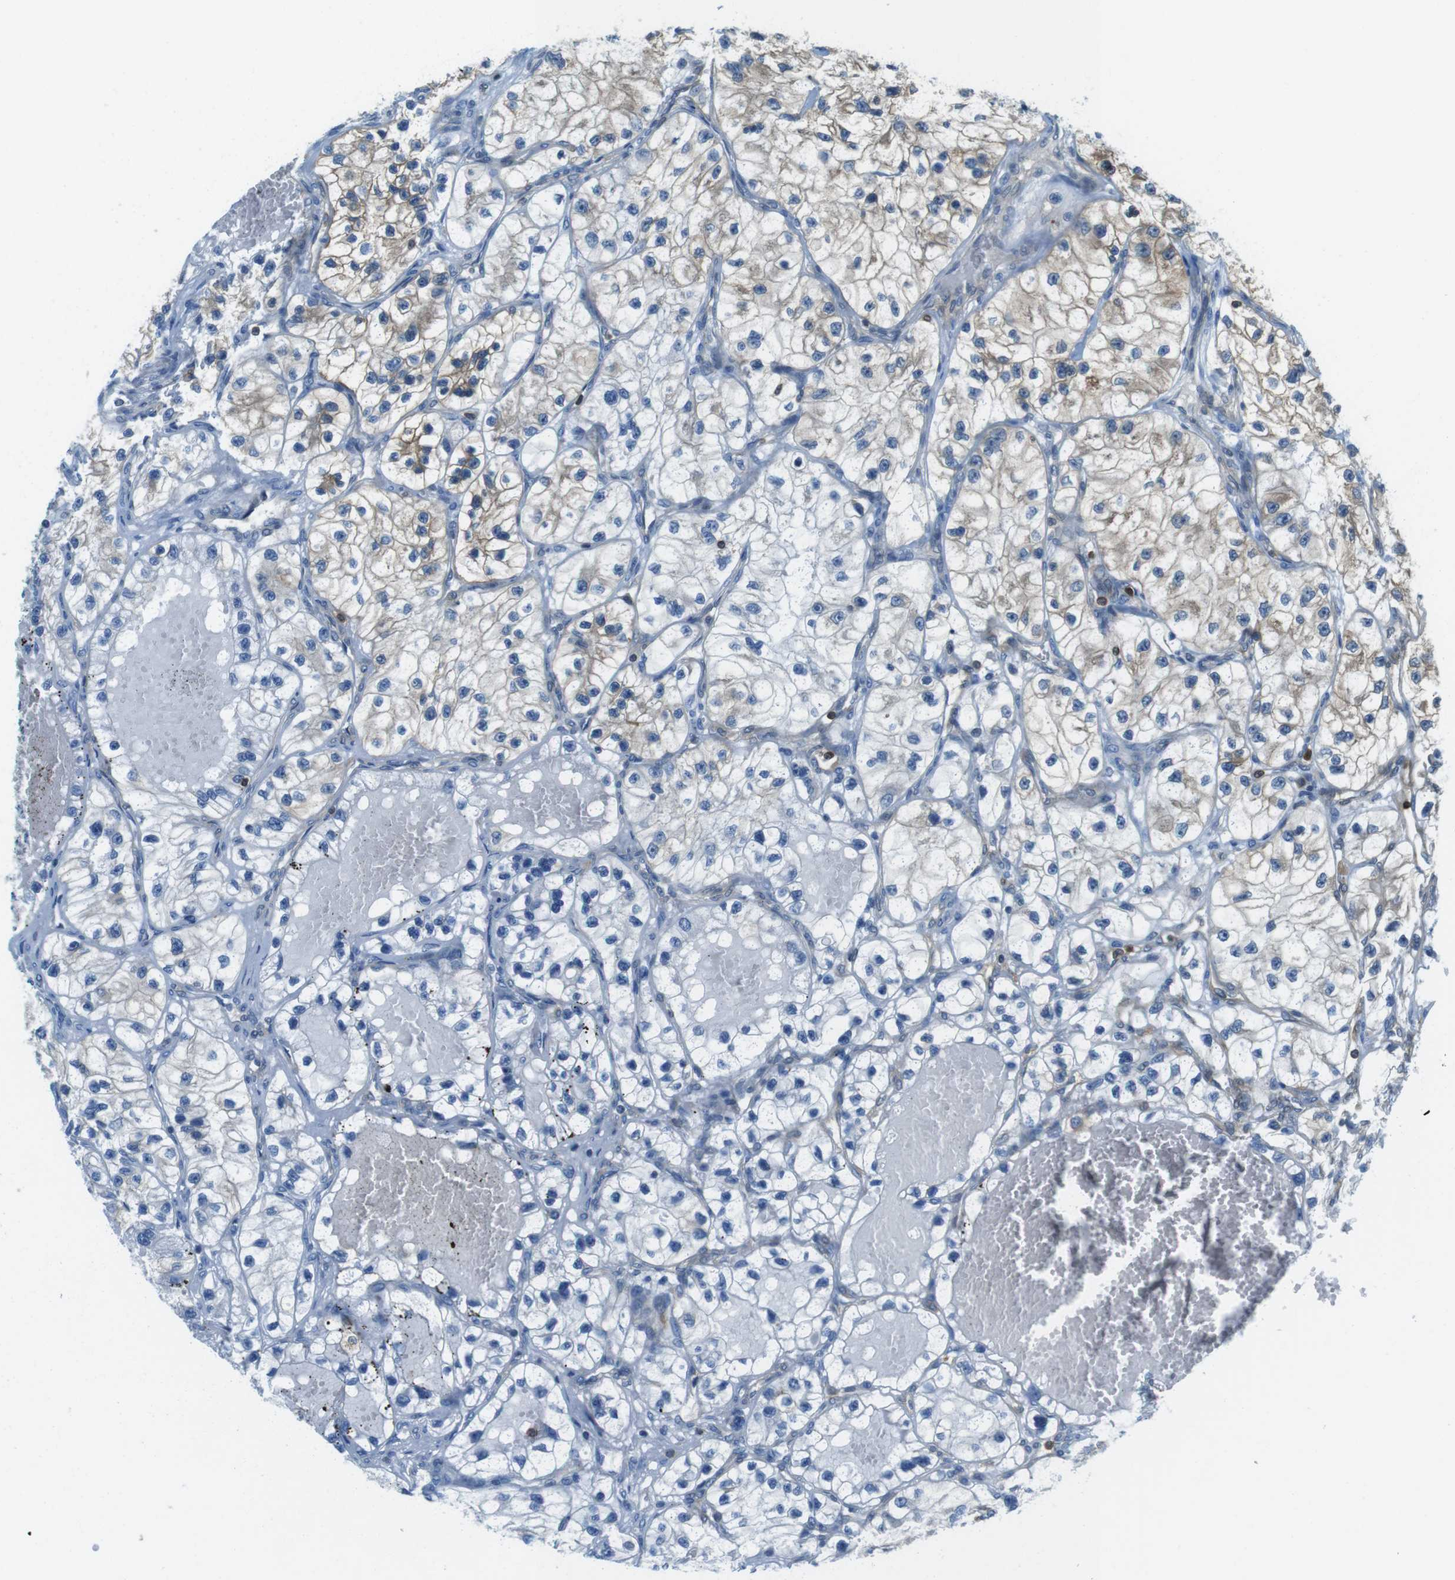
{"staining": {"intensity": "moderate", "quantity": "25%-75%", "location": "cytoplasmic/membranous"}, "tissue": "renal cancer", "cell_type": "Tumor cells", "image_type": "cancer", "snomed": [{"axis": "morphology", "description": "Adenocarcinoma, NOS"}, {"axis": "topography", "description": "Kidney"}], "caption": "A photomicrograph of renal adenocarcinoma stained for a protein exhibits moderate cytoplasmic/membranous brown staining in tumor cells. (Brightfield microscopy of DAB IHC at high magnification).", "gene": "TES", "patient": {"sex": "female", "age": 57}}